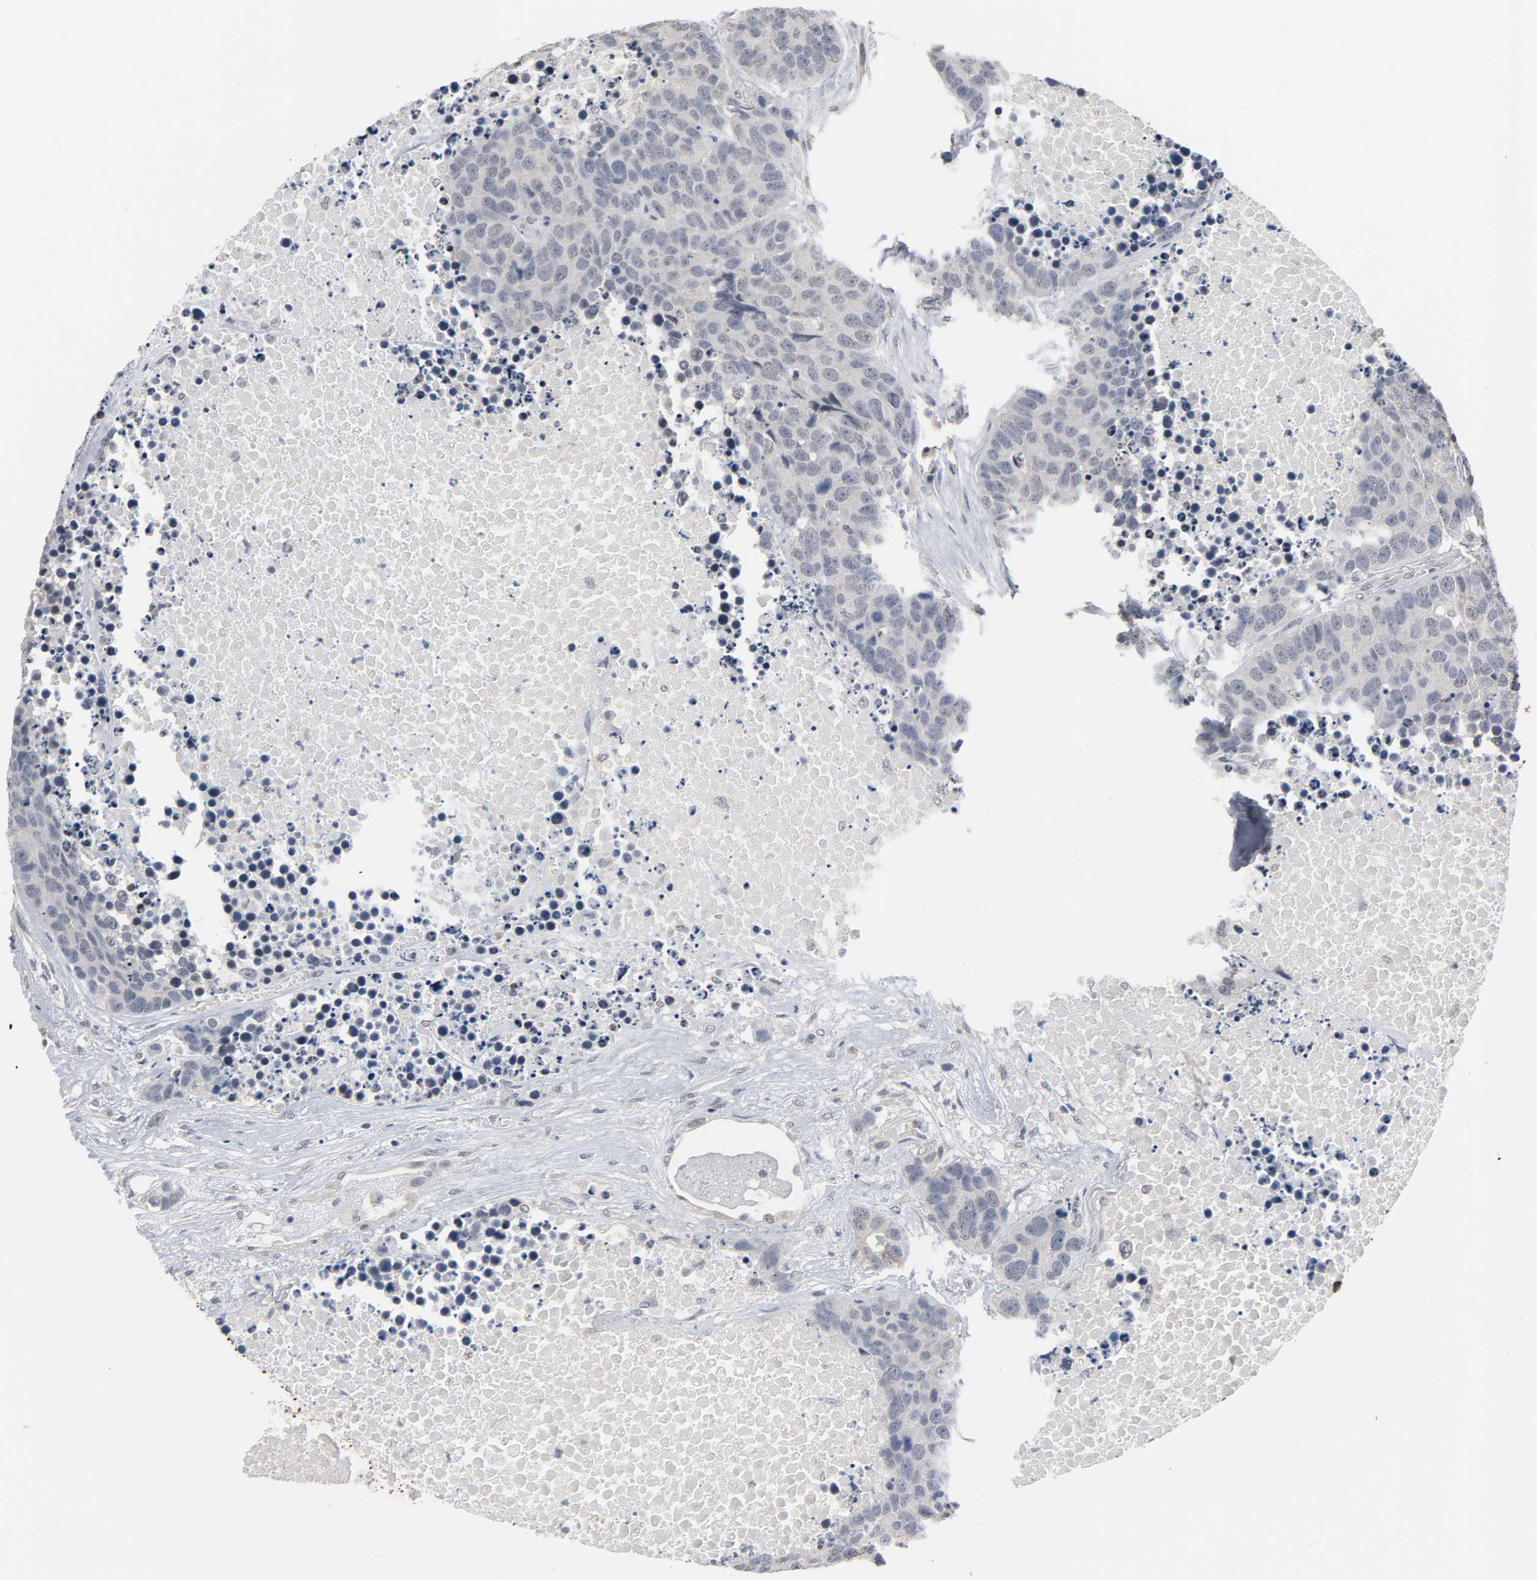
{"staining": {"intensity": "negative", "quantity": "none", "location": "none"}, "tissue": "carcinoid", "cell_type": "Tumor cells", "image_type": "cancer", "snomed": [{"axis": "morphology", "description": "Carcinoid, malignant, NOS"}, {"axis": "topography", "description": "Lung"}], "caption": "Photomicrograph shows no significant protein positivity in tumor cells of carcinoid.", "gene": "ACSS2", "patient": {"sex": "male", "age": 60}}